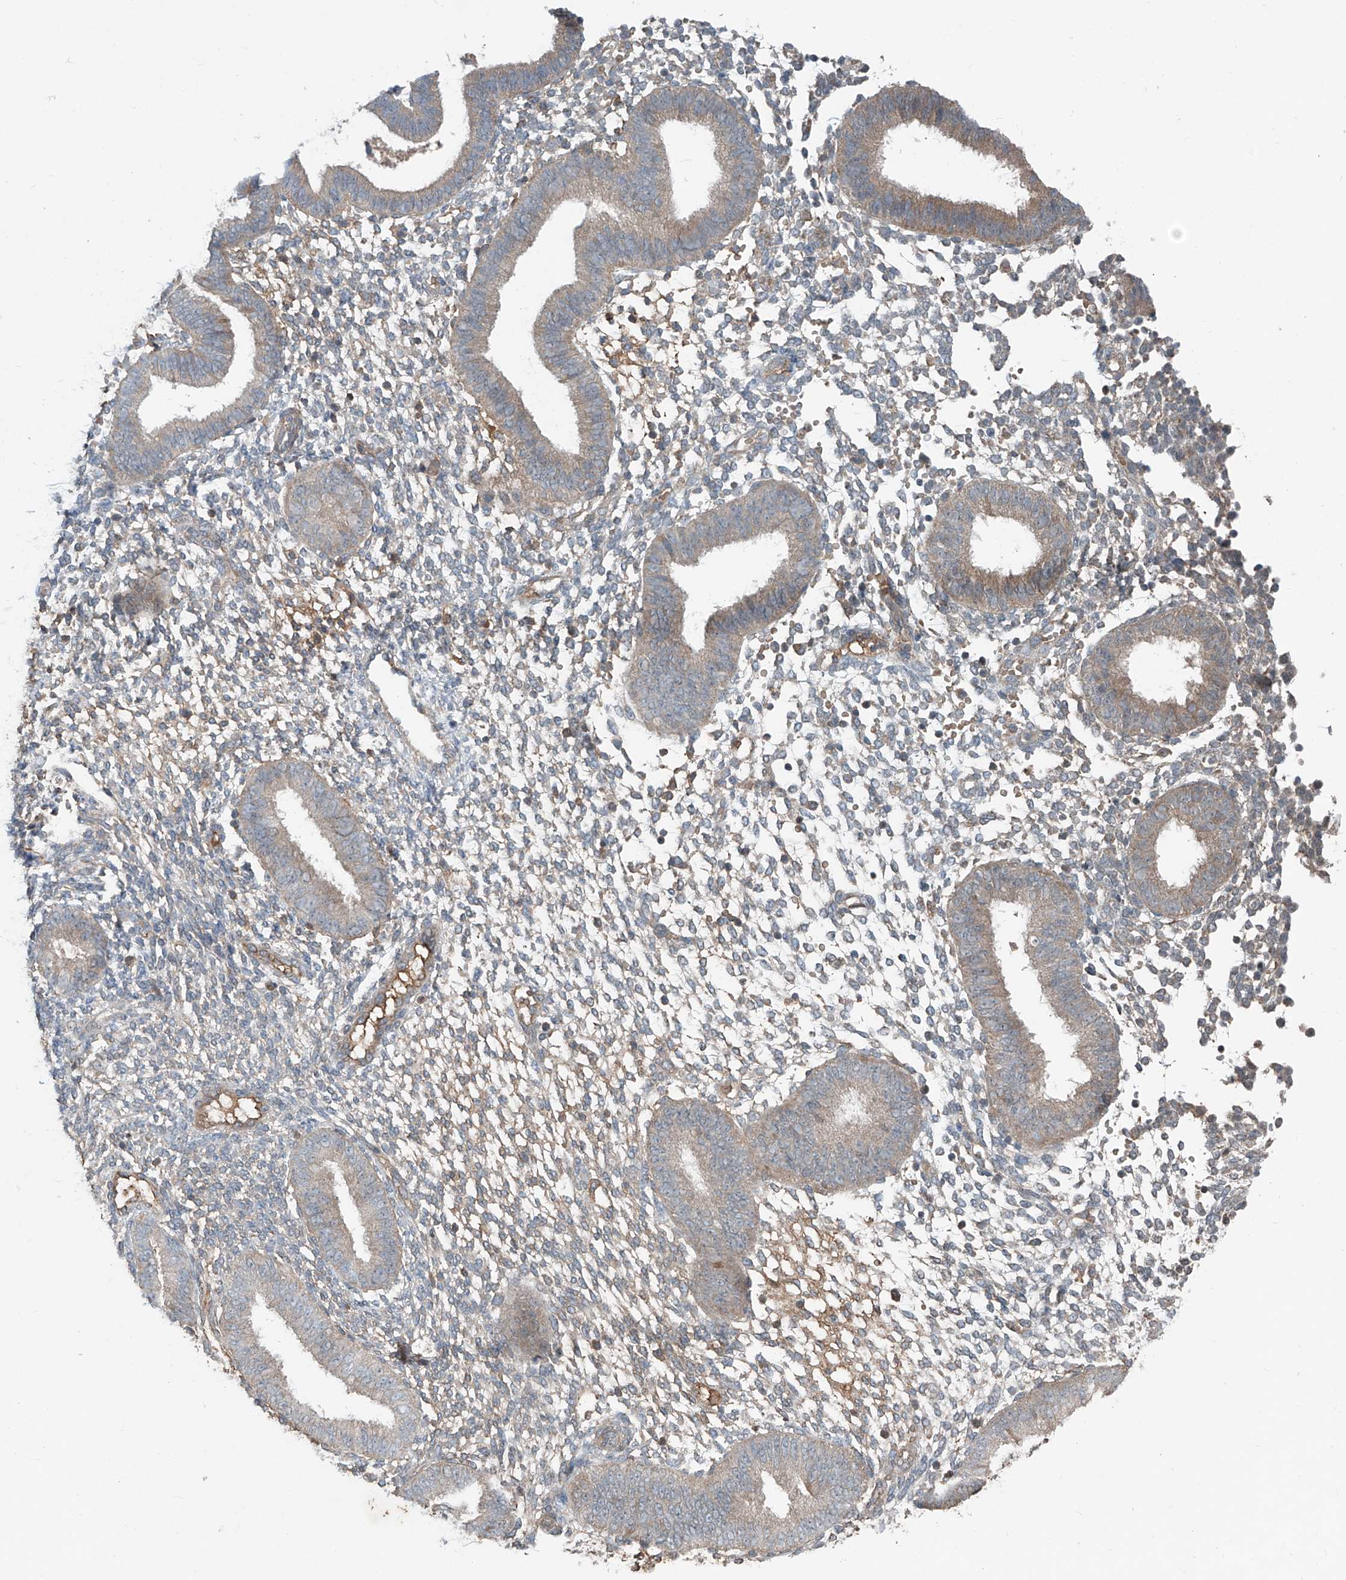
{"staining": {"intensity": "weak", "quantity": "<25%", "location": "cytoplasmic/membranous"}, "tissue": "endometrium", "cell_type": "Cells in endometrial stroma", "image_type": "normal", "snomed": [{"axis": "morphology", "description": "Normal tissue, NOS"}, {"axis": "topography", "description": "Uterus"}, {"axis": "topography", "description": "Endometrium"}], "caption": "Endometrium stained for a protein using immunohistochemistry reveals no positivity cells in endometrial stroma.", "gene": "ADAM23", "patient": {"sex": "female", "age": 48}}